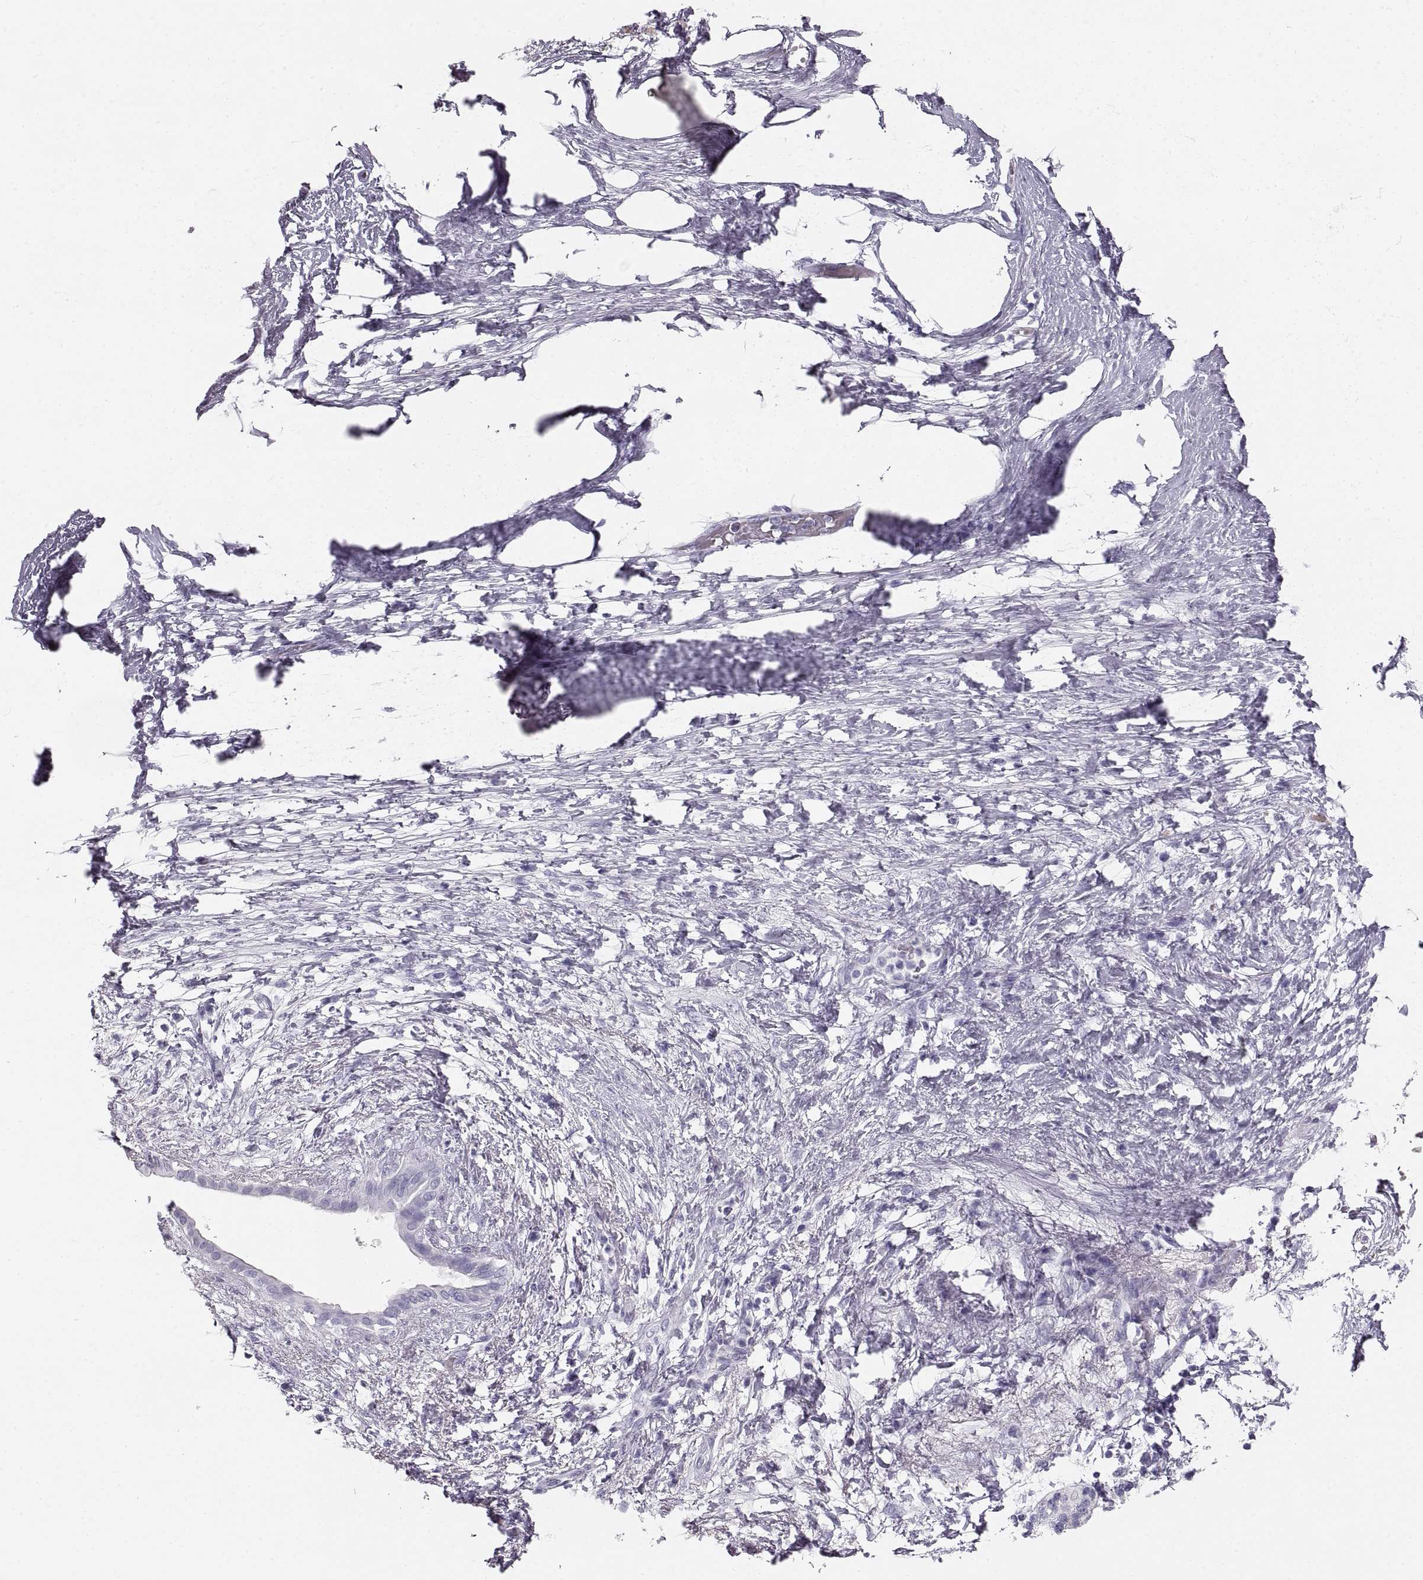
{"staining": {"intensity": "negative", "quantity": "none", "location": "none"}, "tissue": "pancreatic cancer", "cell_type": "Tumor cells", "image_type": "cancer", "snomed": [{"axis": "morphology", "description": "Adenocarcinoma, NOS"}, {"axis": "topography", "description": "Pancreas"}], "caption": "An image of pancreatic cancer (adenocarcinoma) stained for a protein demonstrates no brown staining in tumor cells.", "gene": "CRYAA", "patient": {"sex": "female", "age": 72}}